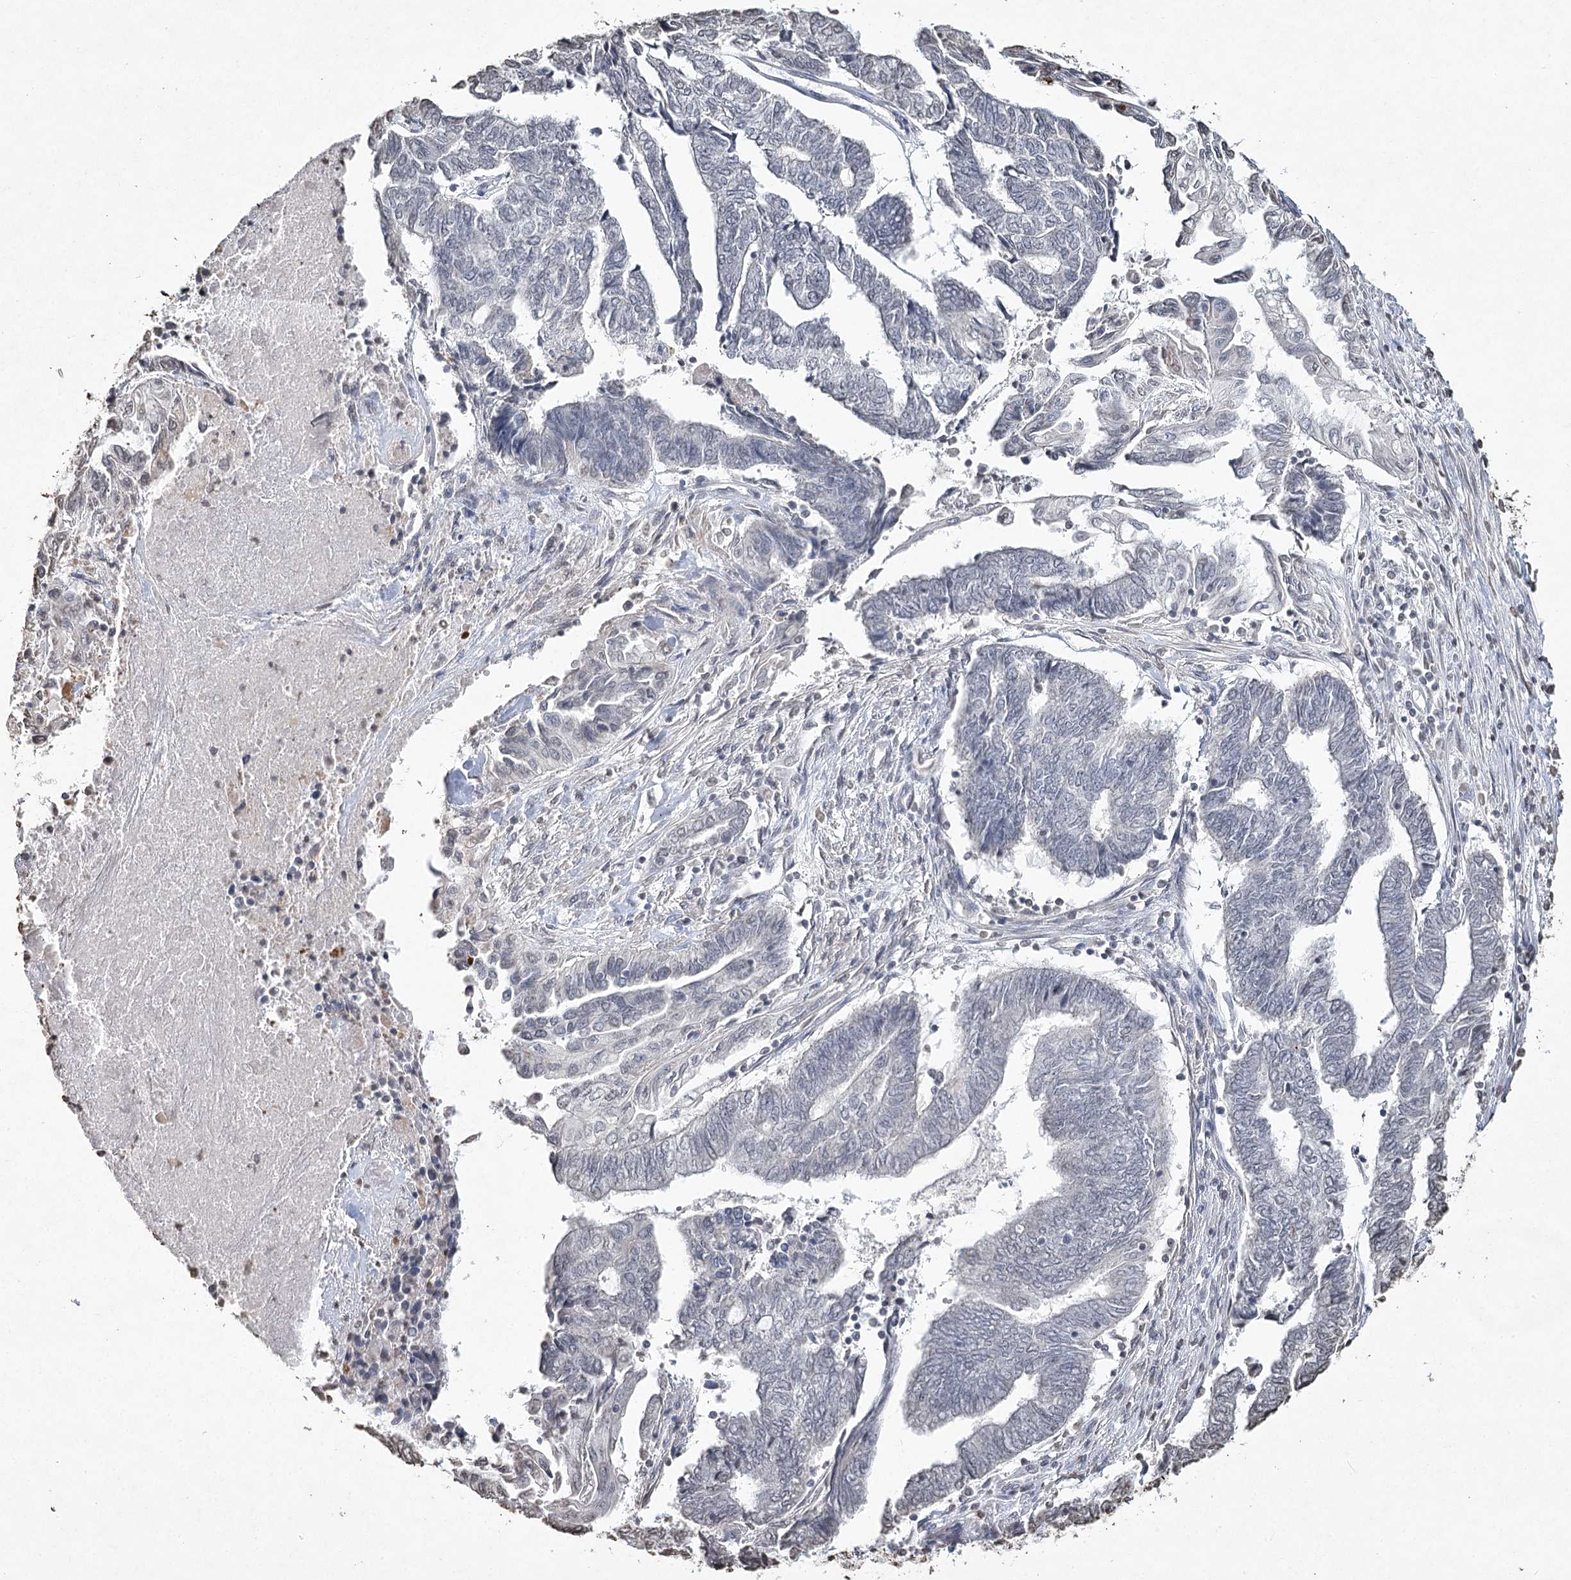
{"staining": {"intensity": "negative", "quantity": "none", "location": "none"}, "tissue": "endometrial cancer", "cell_type": "Tumor cells", "image_type": "cancer", "snomed": [{"axis": "morphology", "description": "Adenocarcinoma, NOS"}, {"axis": "topography", "description": "Uterus"}, {"axis": "topography", "description": "Endometrium"}], "caption": "Immunohistochemistry (IHC) histopathology image of neoplastic tissue: endometrial adenocarcinoma stained with DAB demonstrates no significant protein staining in tumor cells. (Immunohistochemistry, brightfield microscopy, high magnification).", "gene": "DMXL1", "patient": {"sex": "female", "age": 70}}